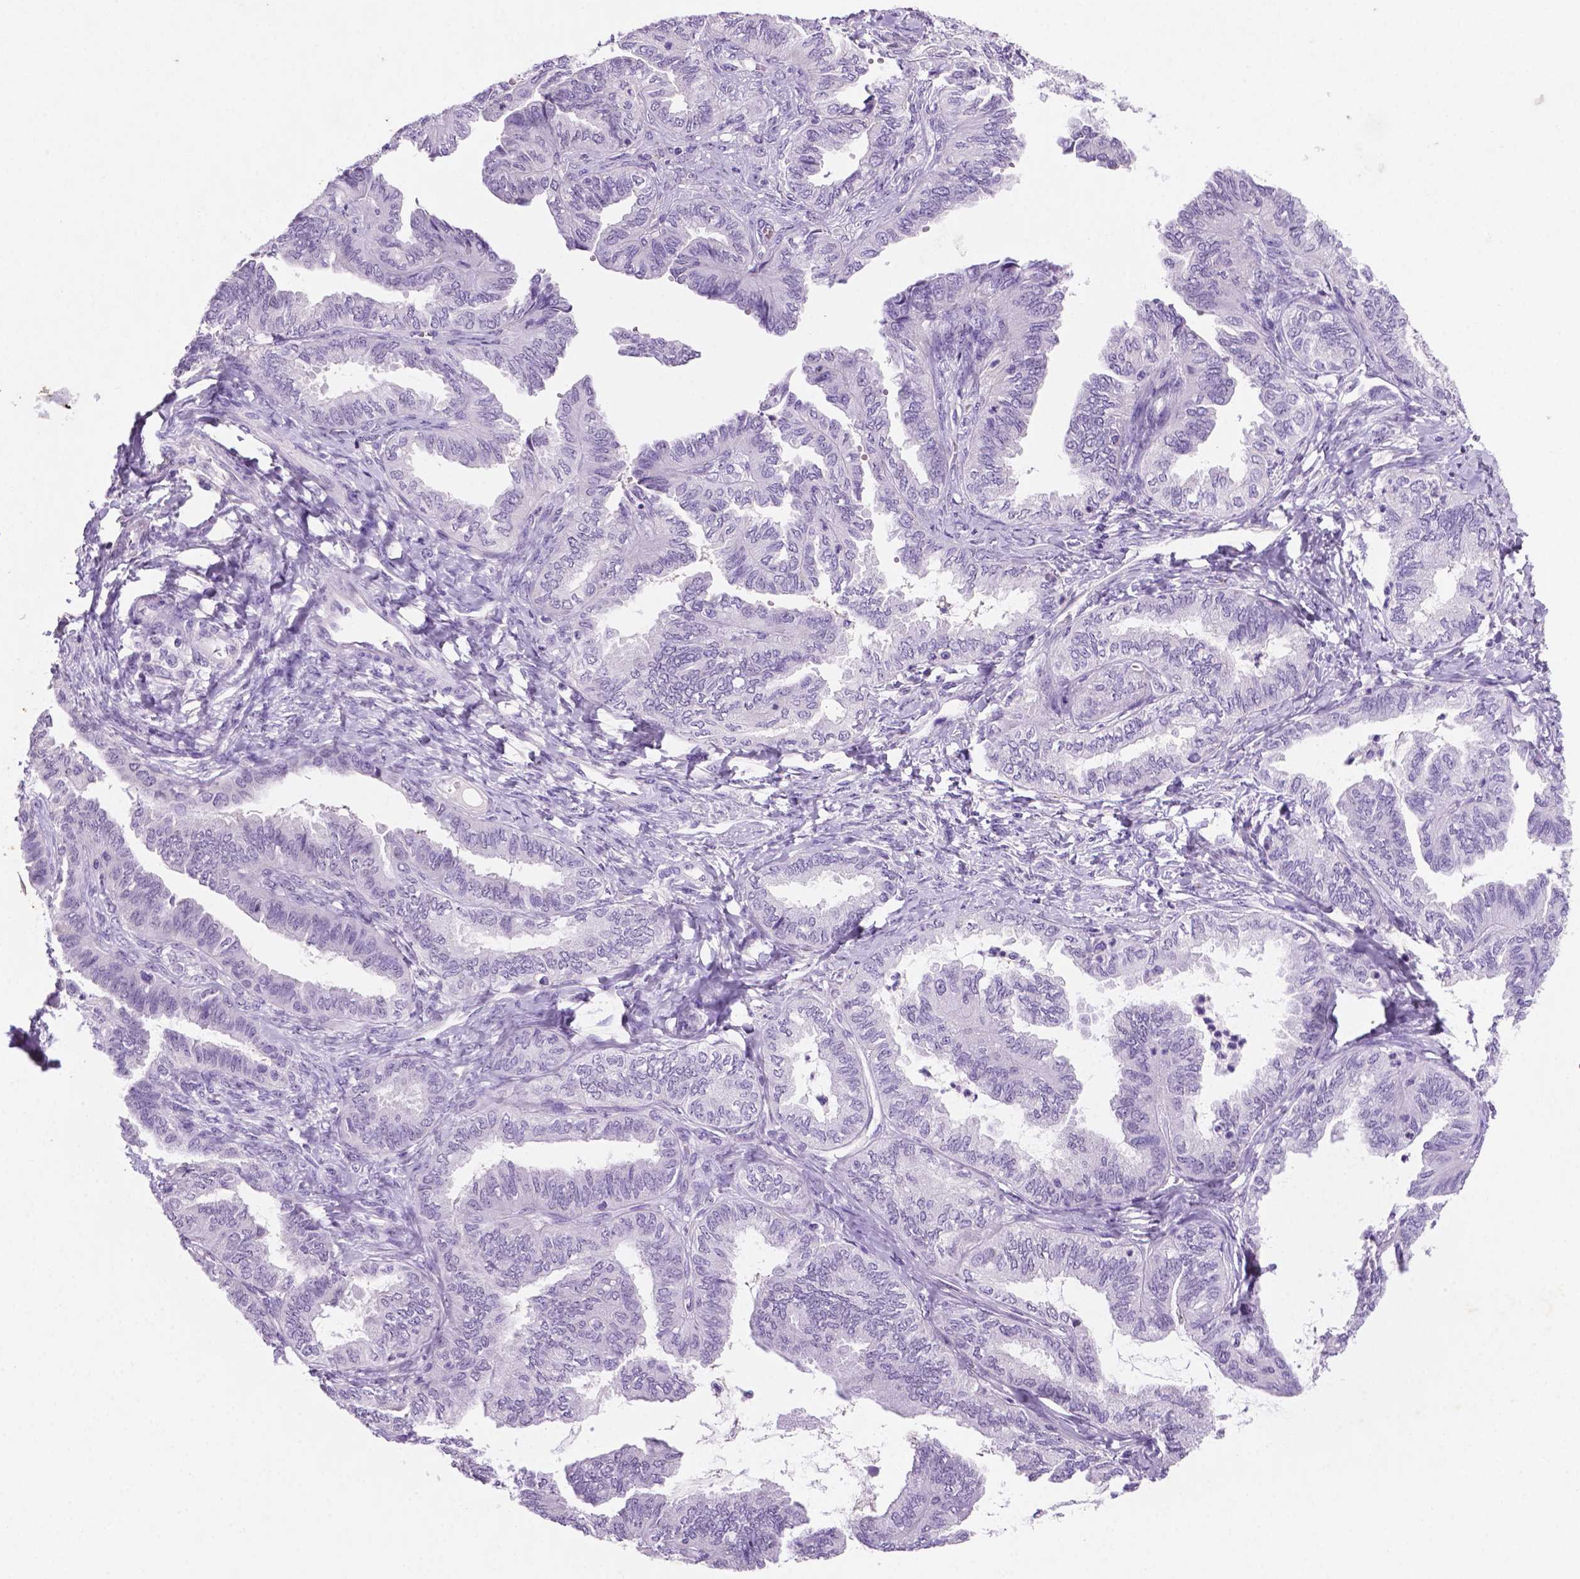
{"staining": {"intensity": "negative", "quantity": "none", "location": "none"}, "tissue": "ovarian cancer", "cell_type": "Tumor cells", "image_type": "cancer", "snomed": [{"axis": "morphology", "description": "Carcinoma, endometroid"}, {"axis": "topography", "description": "Ovary"}], "caption": "This is an immunohistochemistry (IHC) photomicrograph of human ovarian cancer (endometroid carcinoma). There is no positivity in tumor cells.", "gene": "C18orf21", "patient": {"sex": "female", "age": 70}}